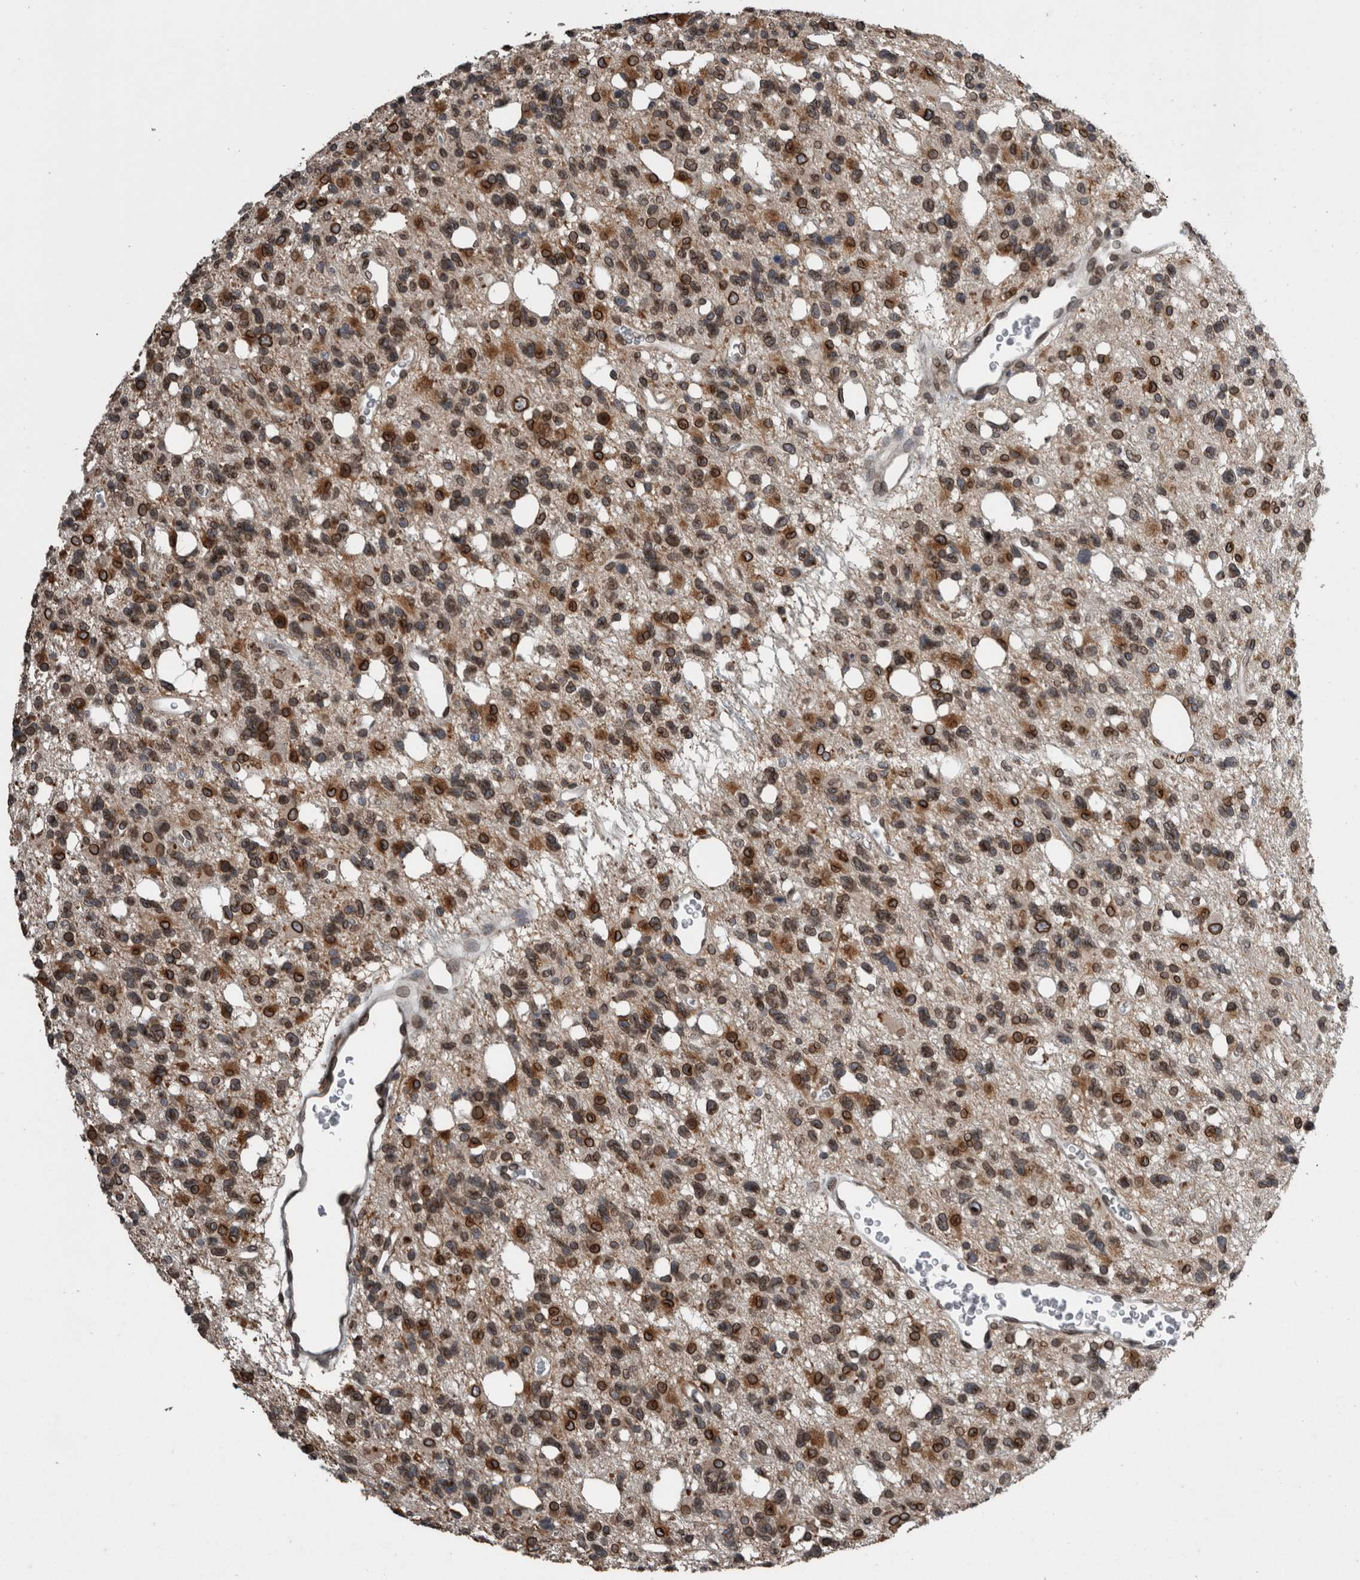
{"staining": {"intensity": "strong", "quantity": ">75%", "location": "cytoplasmic/membranous,nuclear"}, "tissue": "glioma", "cell_type": "Tumor cells", "image_type": "cancer", "snomed": [{"axis": "morphology", "description": "Glioma, malignant, High grade"}, {"axis": "topography", "description": "Brain"}], "caption": "A micrograph of human glioma stained for a protein displays strong cytoplasmic/membranous and nuclear brown staining in tumor cells.", "gene": "RANBP2", "patient": {"sex": "female", "age": 62}}